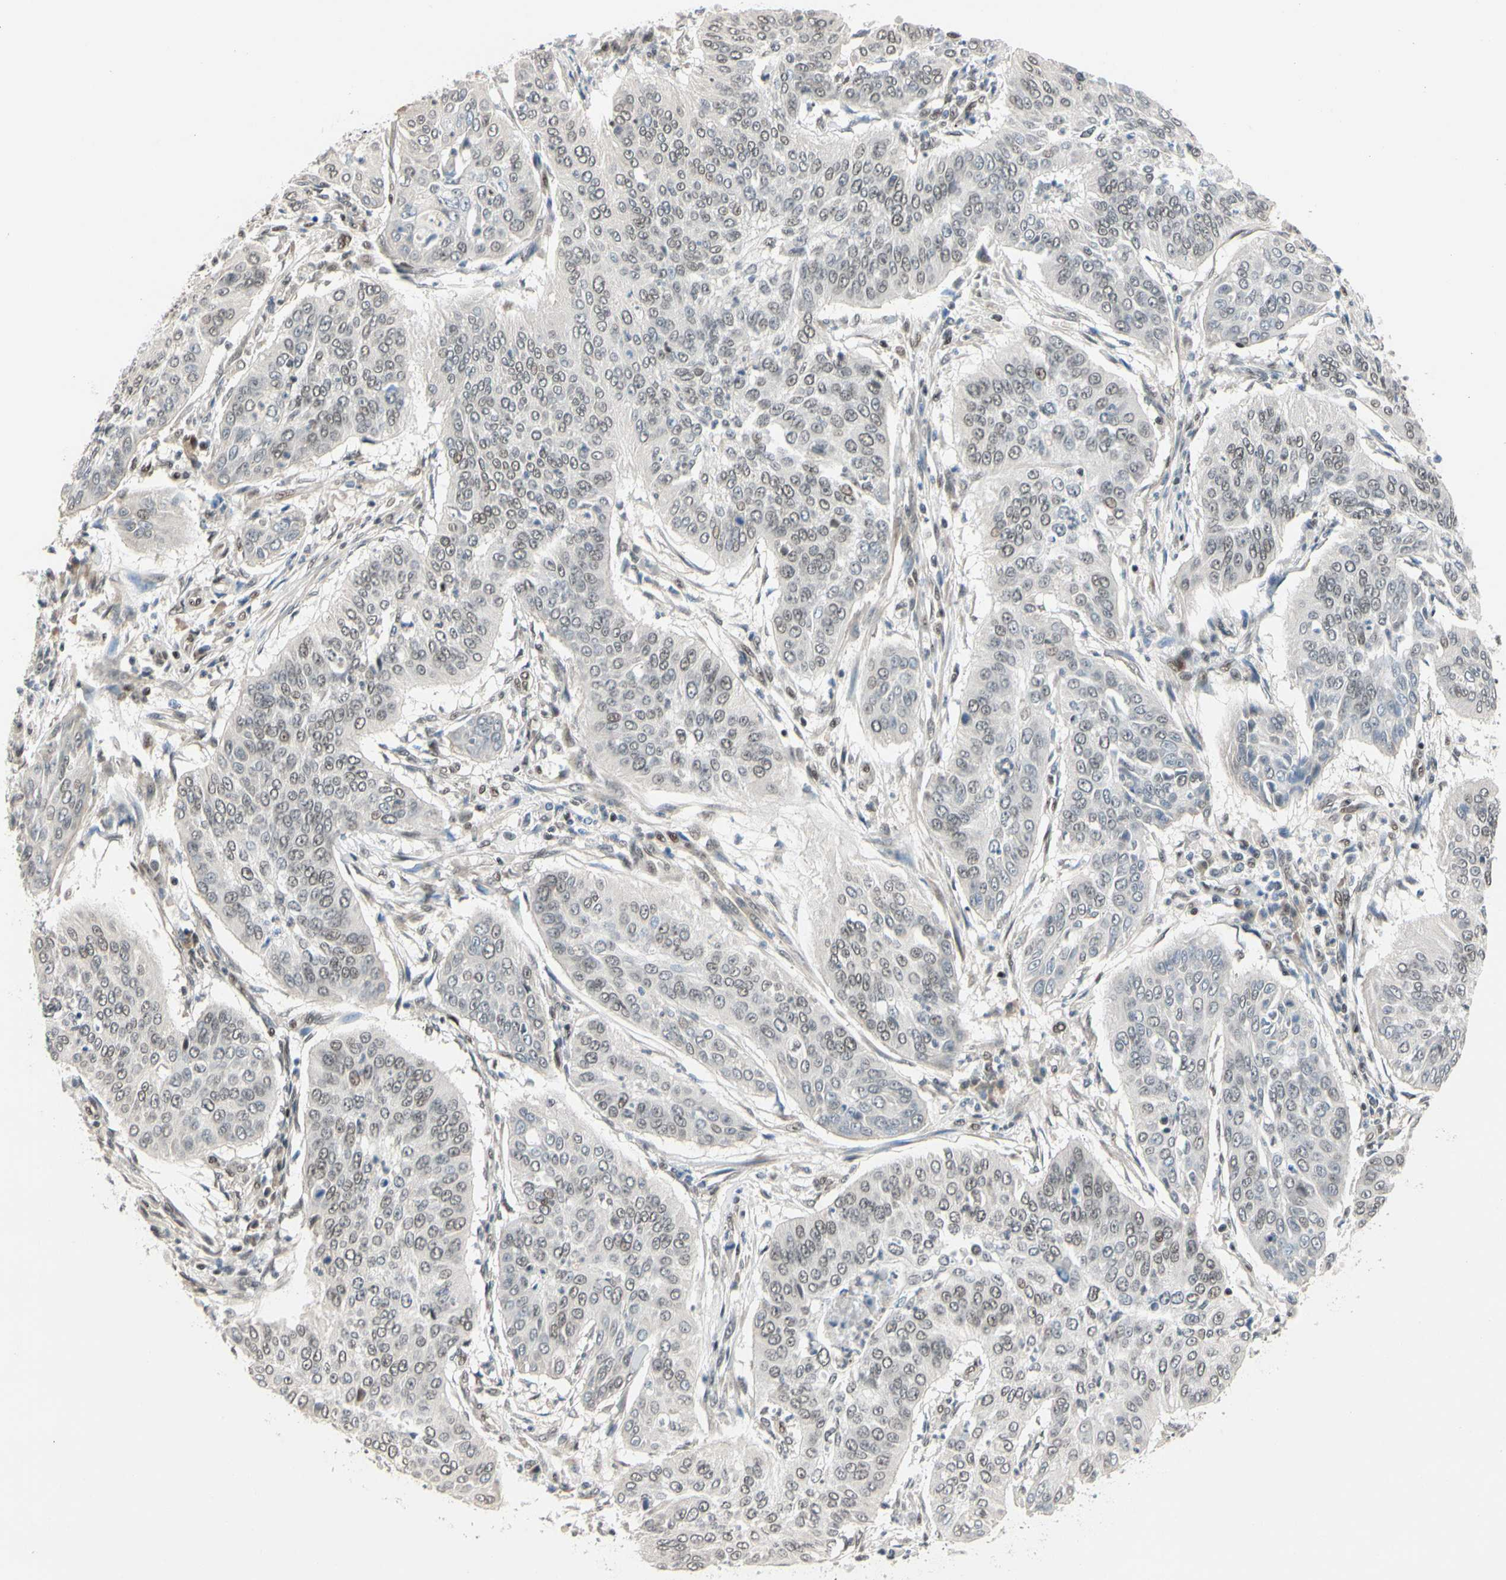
{"staining": {"intensity": "weak", "quantity": "<25%", "location": "nuclear"}, "tissue": "cervical cancer", "cell_type": "Tumor cells", "image_type": "cancer", "snomed": [{"axis": "morphology", "description": "Normal tissue, NOS"}, {"axis": "morphology", "description": "Squamous cell carcinoma, NOS"}, {"axis": "topography", "description": "Cervix"}], "caption": "Tumor cells show no significant protein staining in cervical cancer.", "gene": "TAF4", "patient": {"sex": "female", "age": 39}}